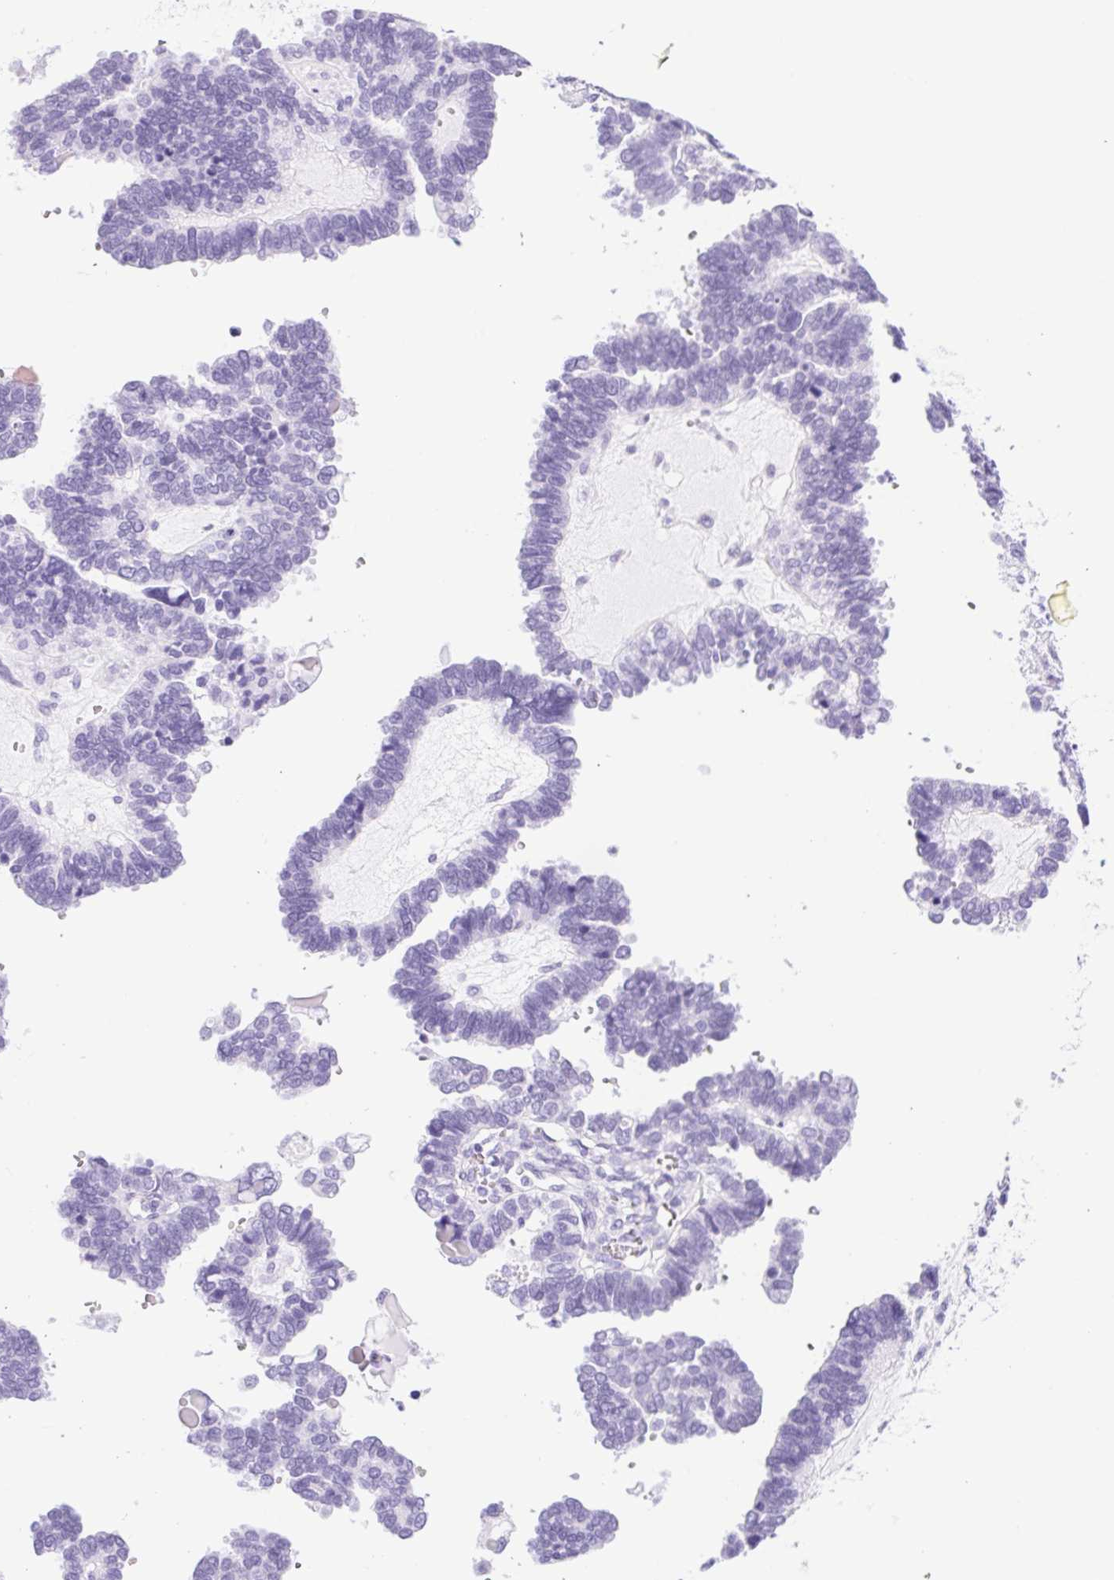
{"staining": {"intensity": "negative", "quantity": "none", "location": "none"}, "tissue": "ovarian cancer", "cell_type": "Tumor cells", "image_type": "cancer", "snomed": [{"axis": "morphology", "description": "Cystadenocarcinoma, serous, NOS"}, {"axis": "topography", "description": "Ovary"}], "caption": "The image exhibits no staining of tumor cells in ovarian serous cystadenocarcinoma.", "gene": "SPACA5B", "patient": {"sex": "female", "age": 51}}